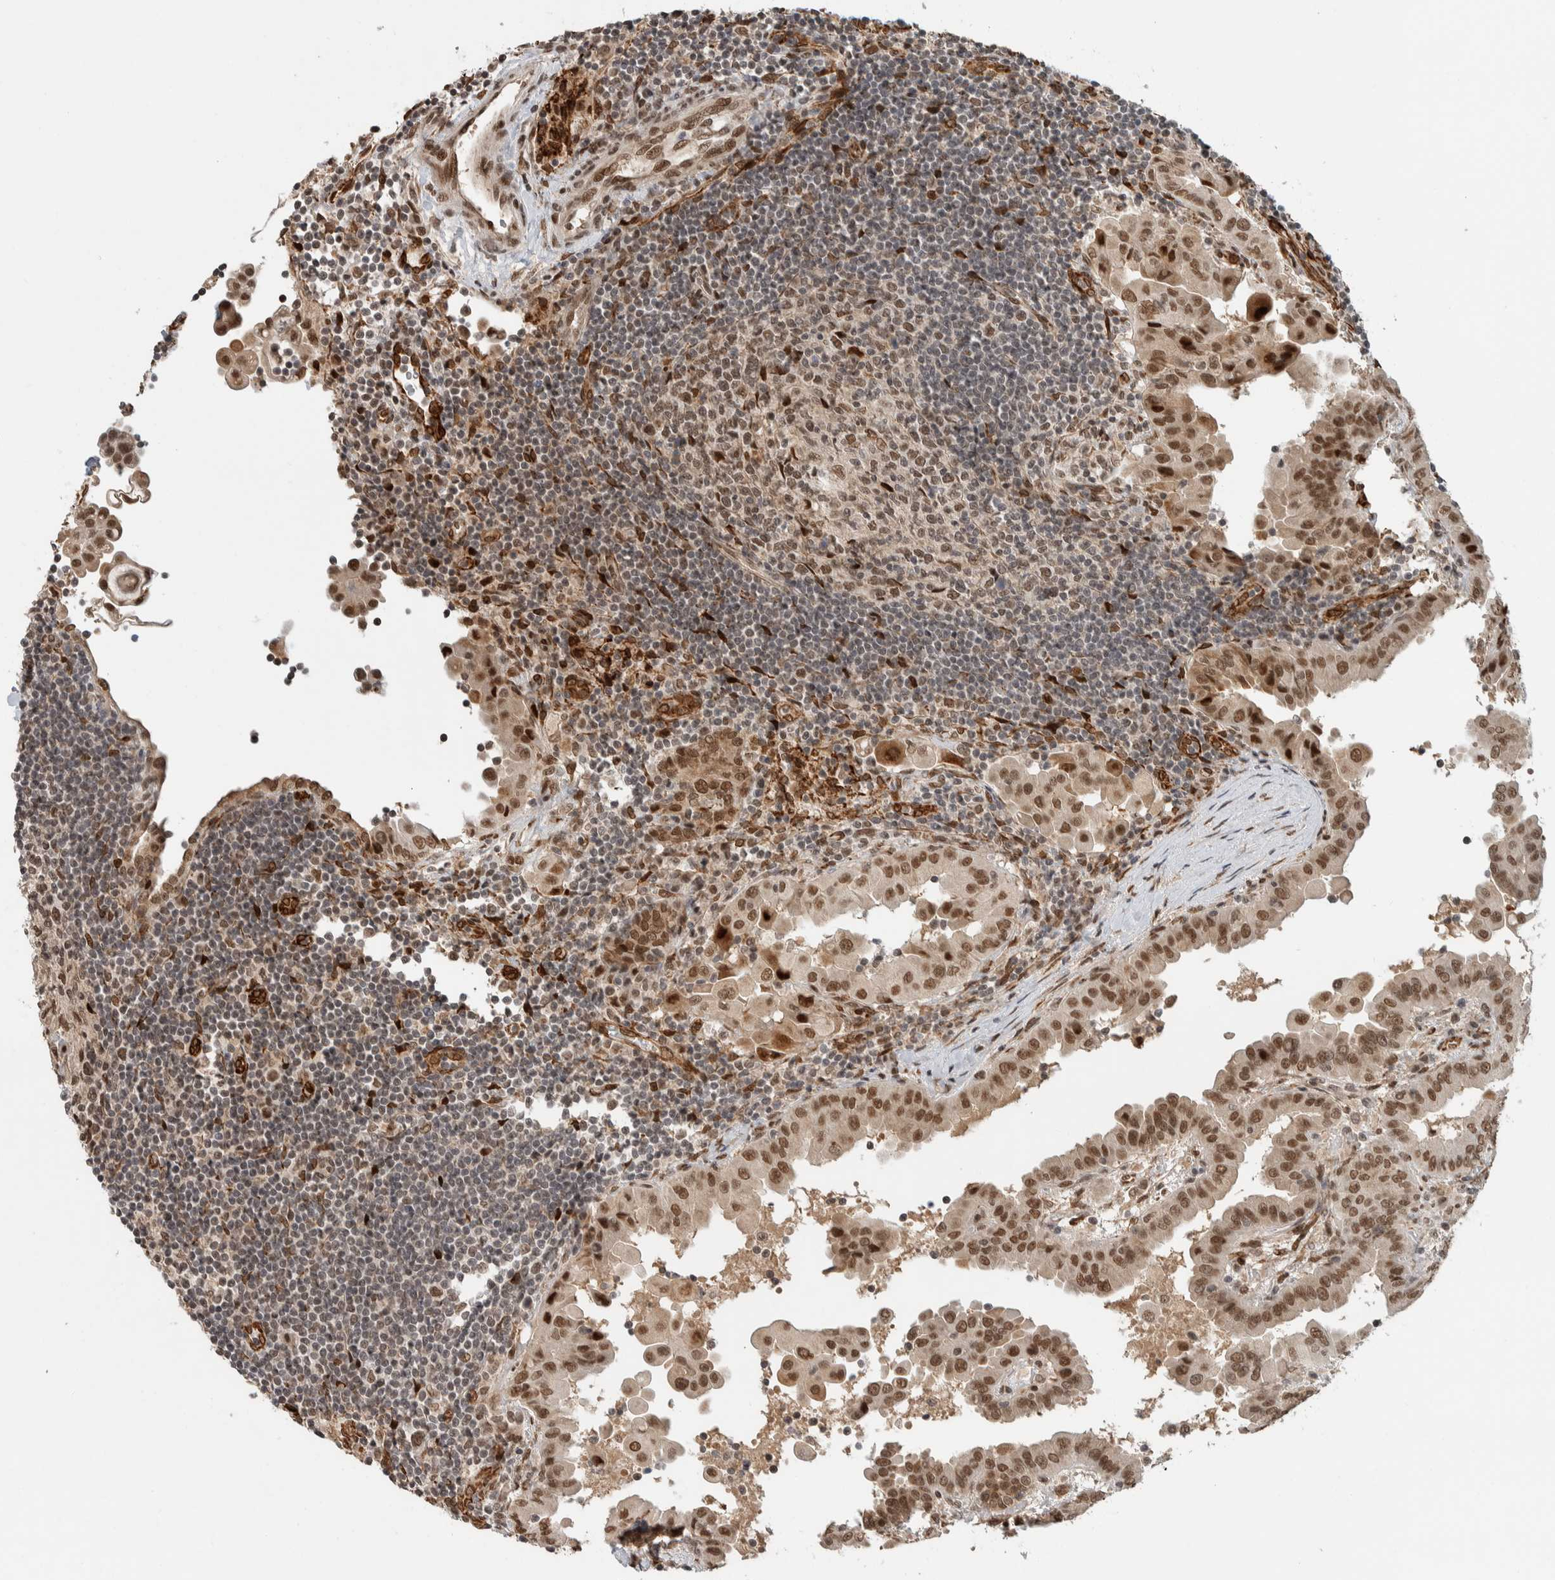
{"staining": {"intensity": "moderate", "quantity": ">75%", "location": "nuclear"}, "tissue": "thyroid cancer", "cell_type": "Tumor cells", "image_type": "cancer", "snomed": [{"axis": "morphology", "description": "Papillary adenocarcinoma, NOS"}, {"axis": "topography", "description": "Thyroid gland"}], "caption": "There is medium levels of moderate nuclear staining in tumor cells of thyroid papillary adenocarcinoma, as demonstrated by immunohistochemical staining (brown color).", "gene": "TNRC18", "patient": {"sex": "male", "age": 33}}